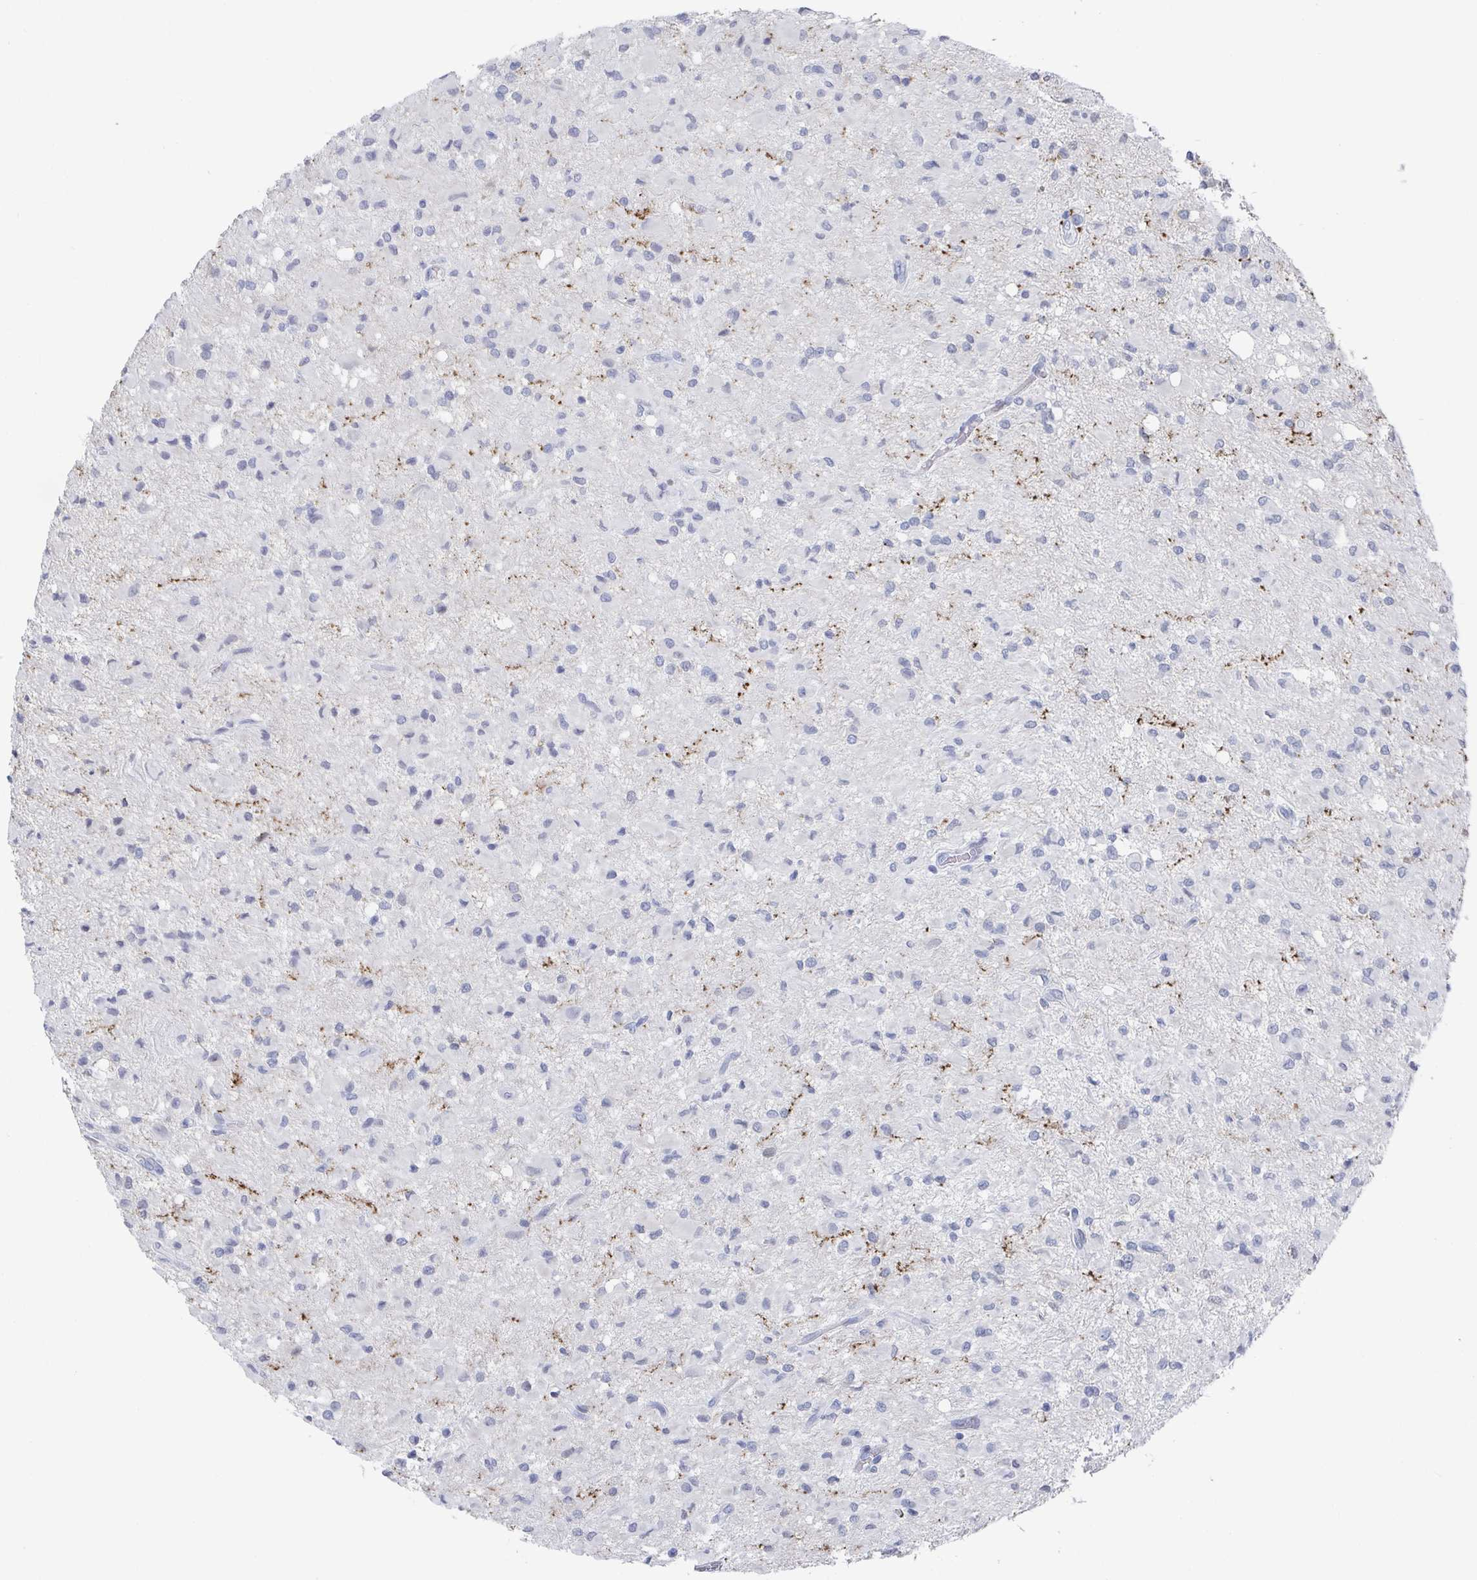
{"staining": {"intensity": "negative", "quantity": "none", "location": "none"}, "tissue": "glioma", "cell_type": "Tumor cells", "image_type": "cancer", "snomed": [{"axis": "morphology", "description": "Glioma, malignant, Low grade"}, {"axis": "topography", "description": "Brain"}], "caption": "DAB (3,3'-diaminobenzidine) immunohistochemical staining of human glioma displays no significant positivity in tumor cells. (DAB IHC with hematoxylin counter stain).", "gene": "CAMKV", "patient": {"sex": "female", "age": 33}}